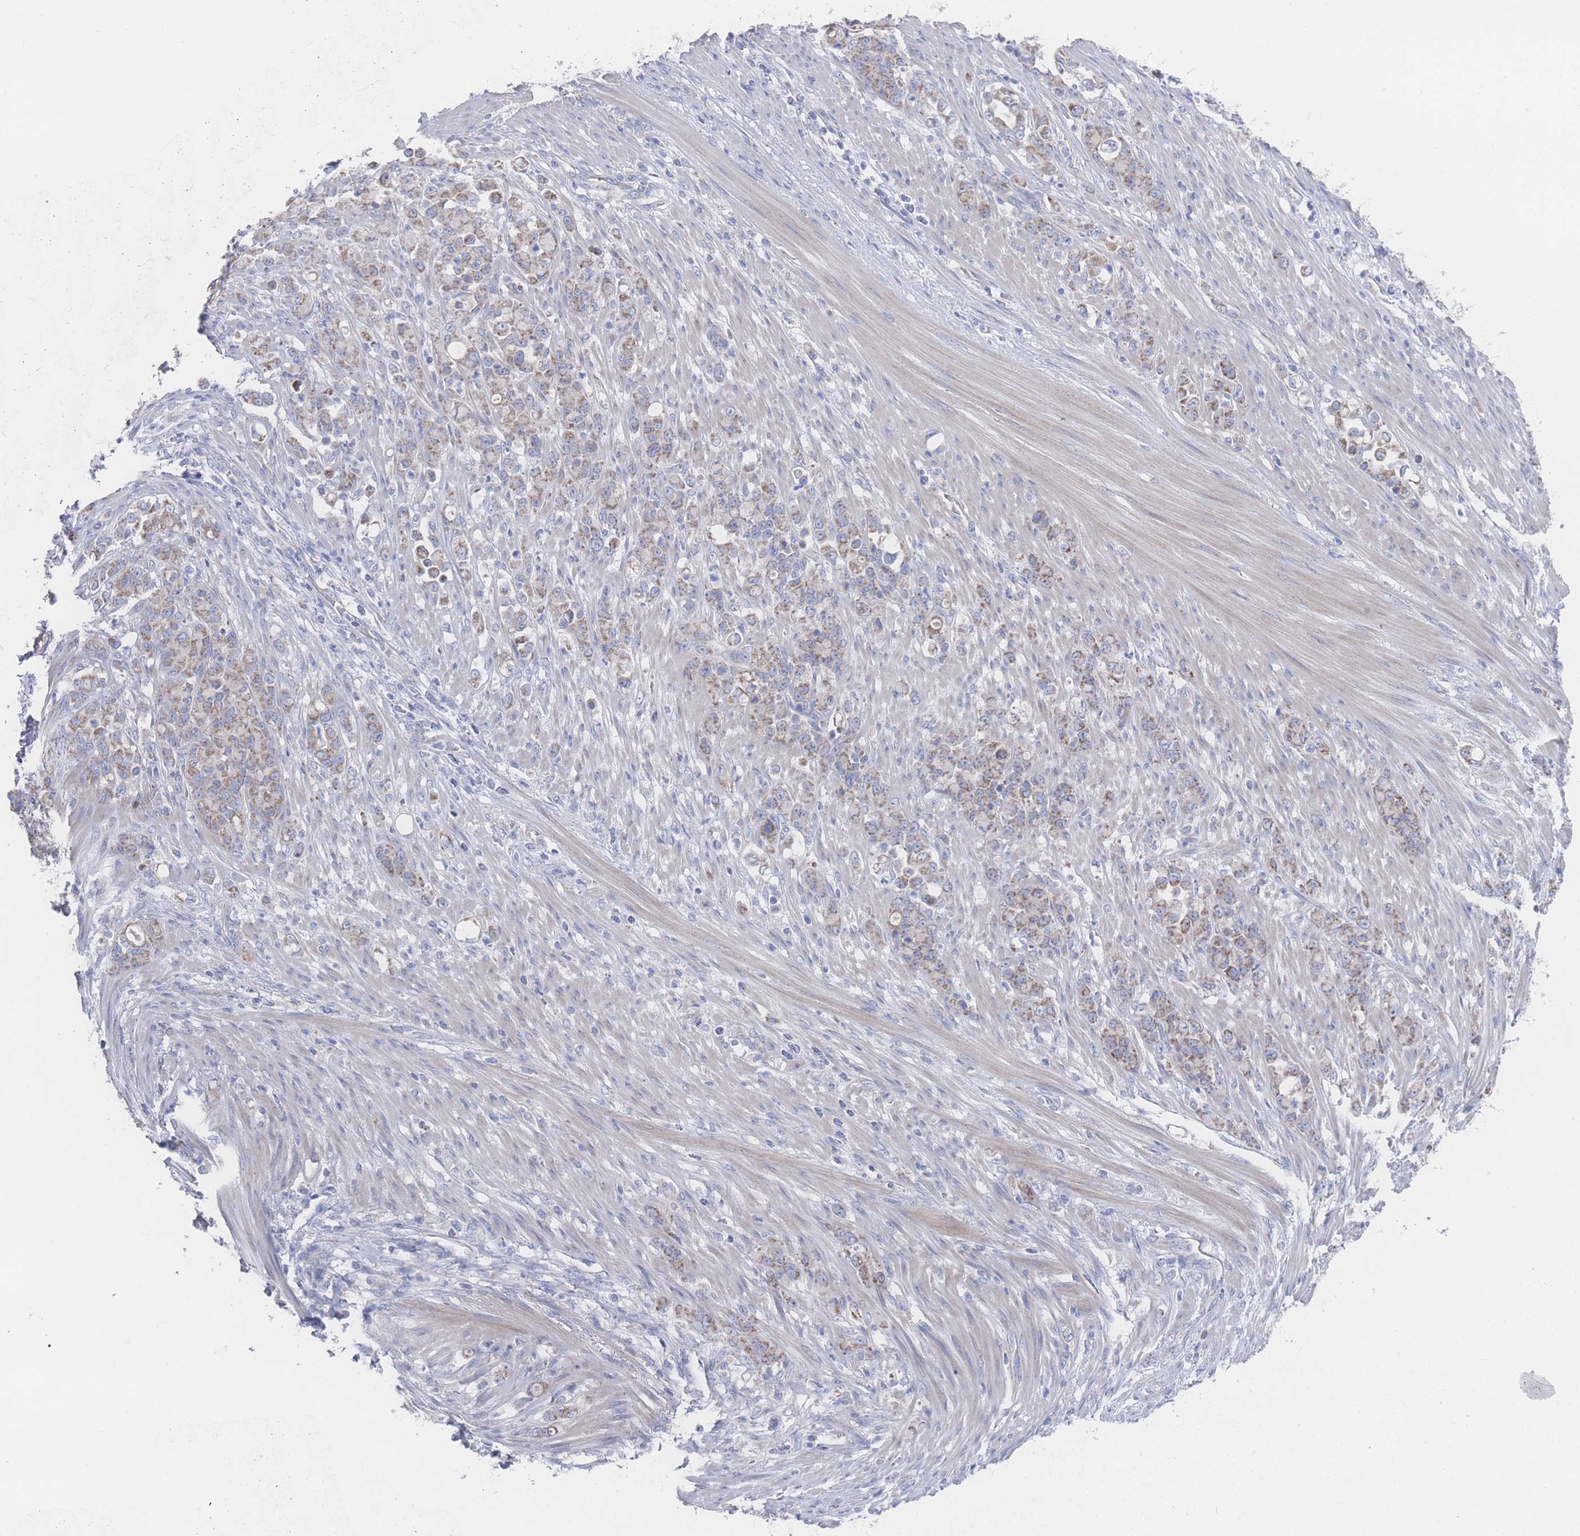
{"staining": {"intensity": "moderate", "quantity": ">75%", "location": "cytoplasmic/membranous"}, "tissue": "stomach cancer", "cell_type": "Tumor cells", "image_type": "cancer", "snomed": [{"axis": "morphology", "description": "Normal tissue, NOS"}, {"axis": "morphology", "description": "Adenocarcinoma, NOS"}, {"axis": "topography", "description": "Stomach"}], "caption": "A brown stain labels moderate cytoplasmic/membranous positivity of a protein in stomach cancer (adenocarcinoma) tumor cells.", "gene": "SNPH", "patient": {"sex": "female", "age": 79}}